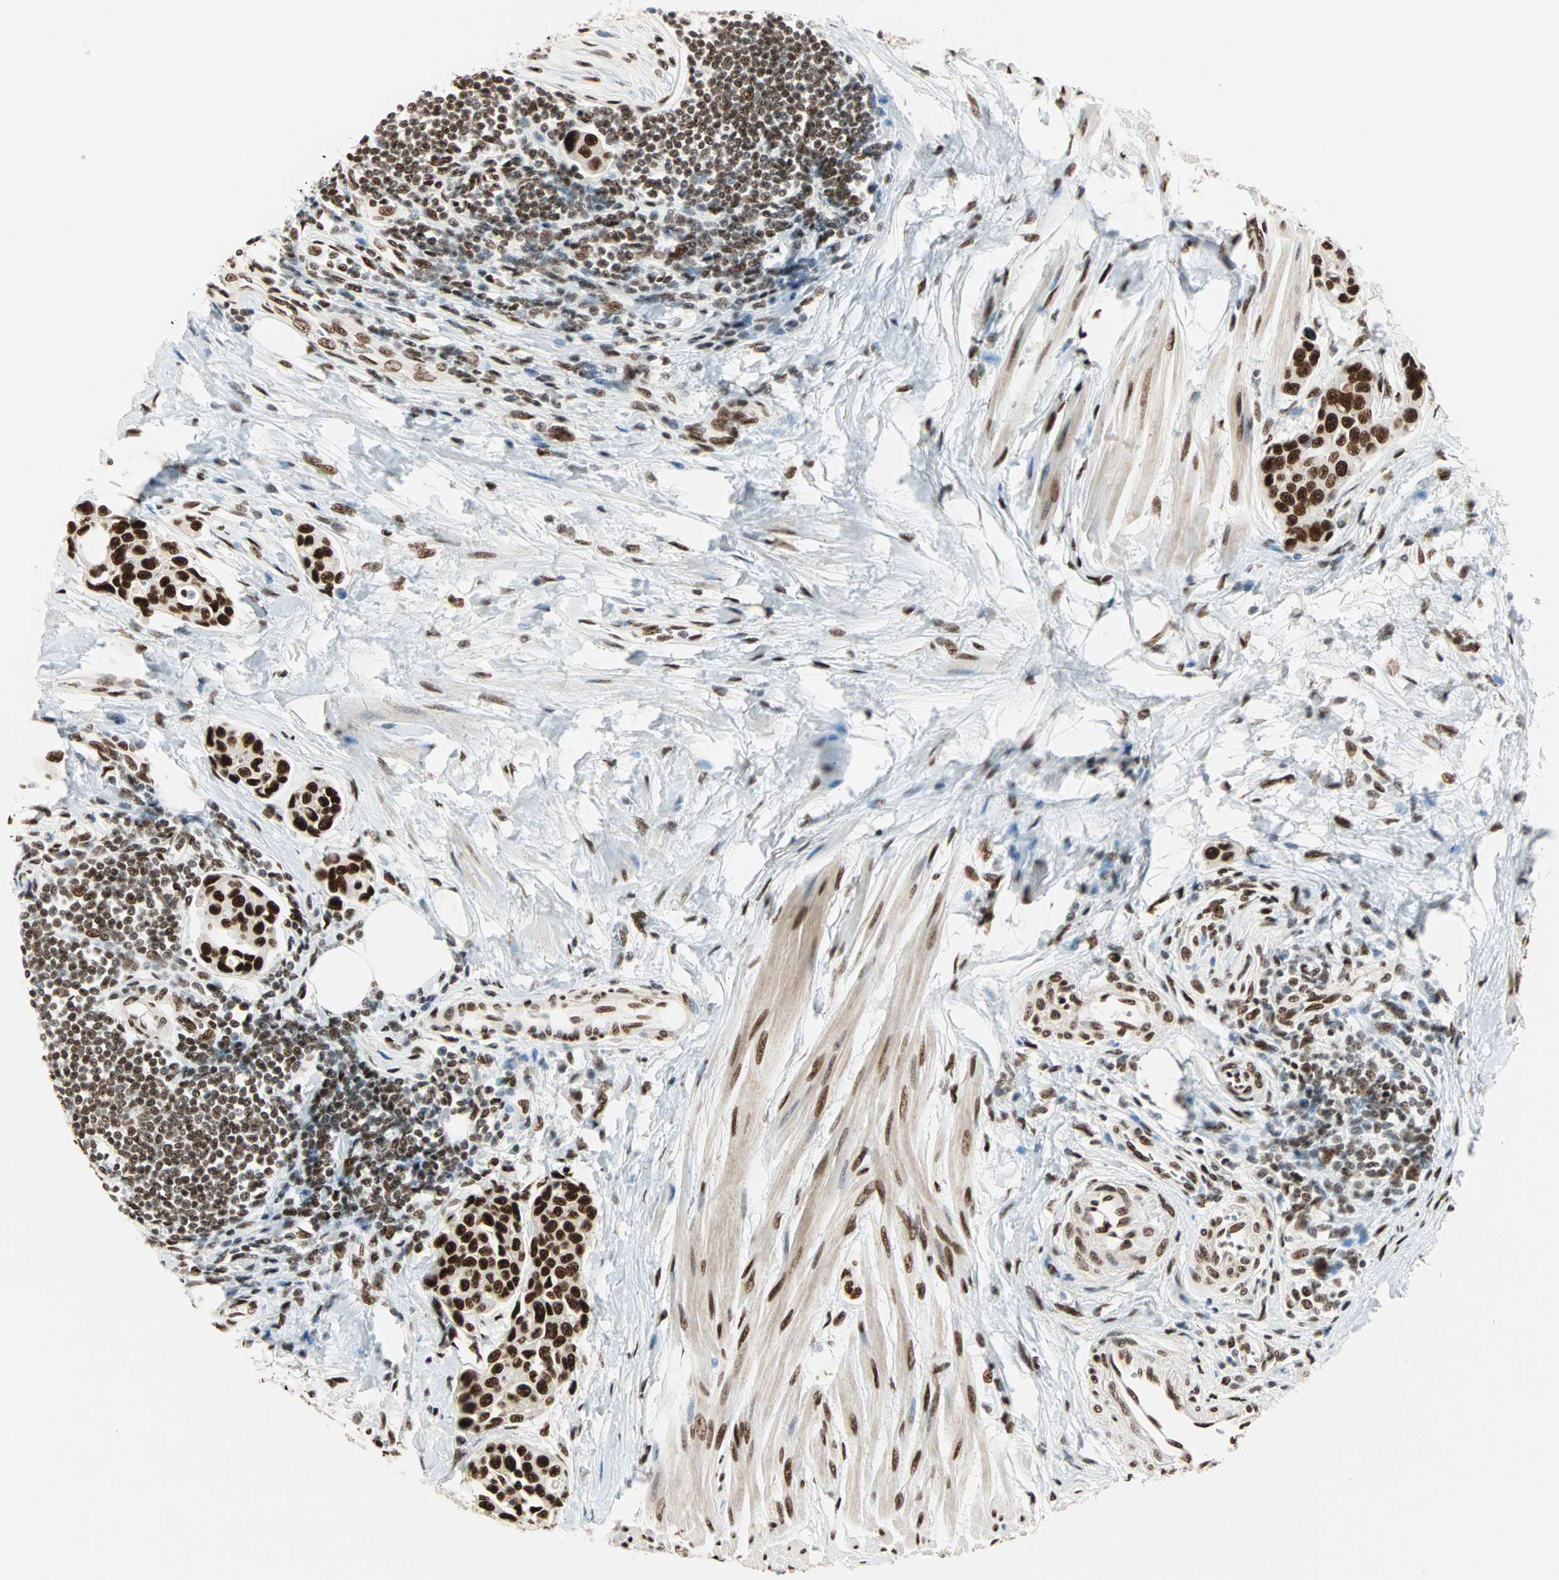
{"staining": {"intensity": "strong", "quantity": ">75%", "location": "nuclear"}, "tissue": "urothelial cancer", "cell_type": "Tumor cells", "image_type": "cancer", "snomed": [{"axis": "morphology", "description": "Urothelial carcinoma, High grade"}, {"axis": "topography", "description": "Urinary bladder"}], "caption": "A brown stain labels strong nuclear staining of a protein in high-grade urothelial carcinoma tumor cells.", "gene": "BLM", "patient": {"sex": "male", "age": 78}}